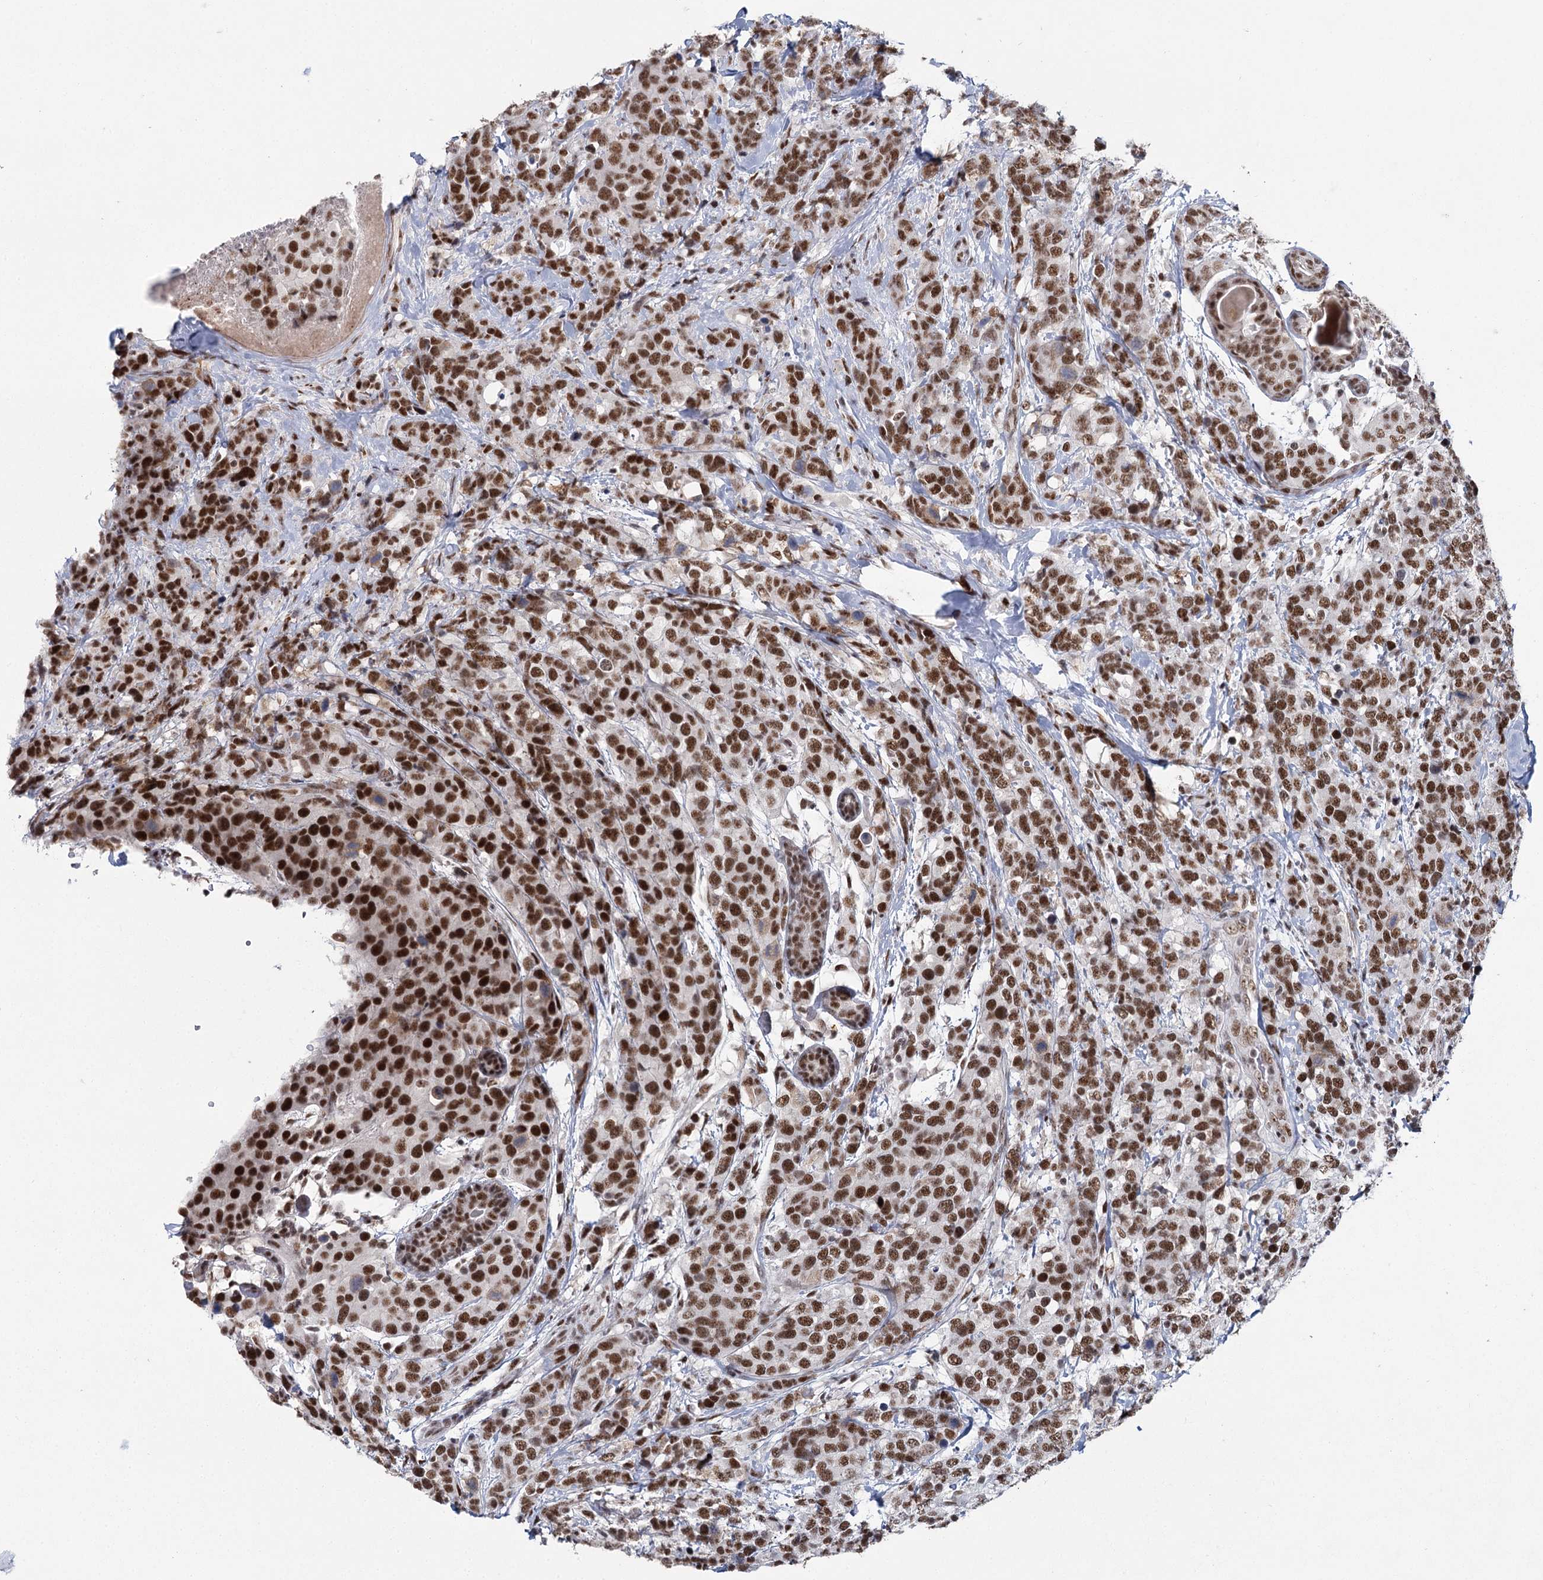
{"staining": {"intensity": "strong", "quantity": ">75%", "location": "nuclear"}, "tissue": "breast cancer", "cell_type": "Tumor cells", "image_type": "cancer", "snomed": [{"axis": "morphology", "description": "Lobular carcinoma"}, {"axis": "topography", "description": "Breast"}], "caption": "This is a micrograph of immunohistochemistry (IHC) staining of breast lobular carcinoma, which shows strong staining in the nuclear of tumor cells.", "gene": "SCAF8", "patient": {"sex": "female", "age": 59}}